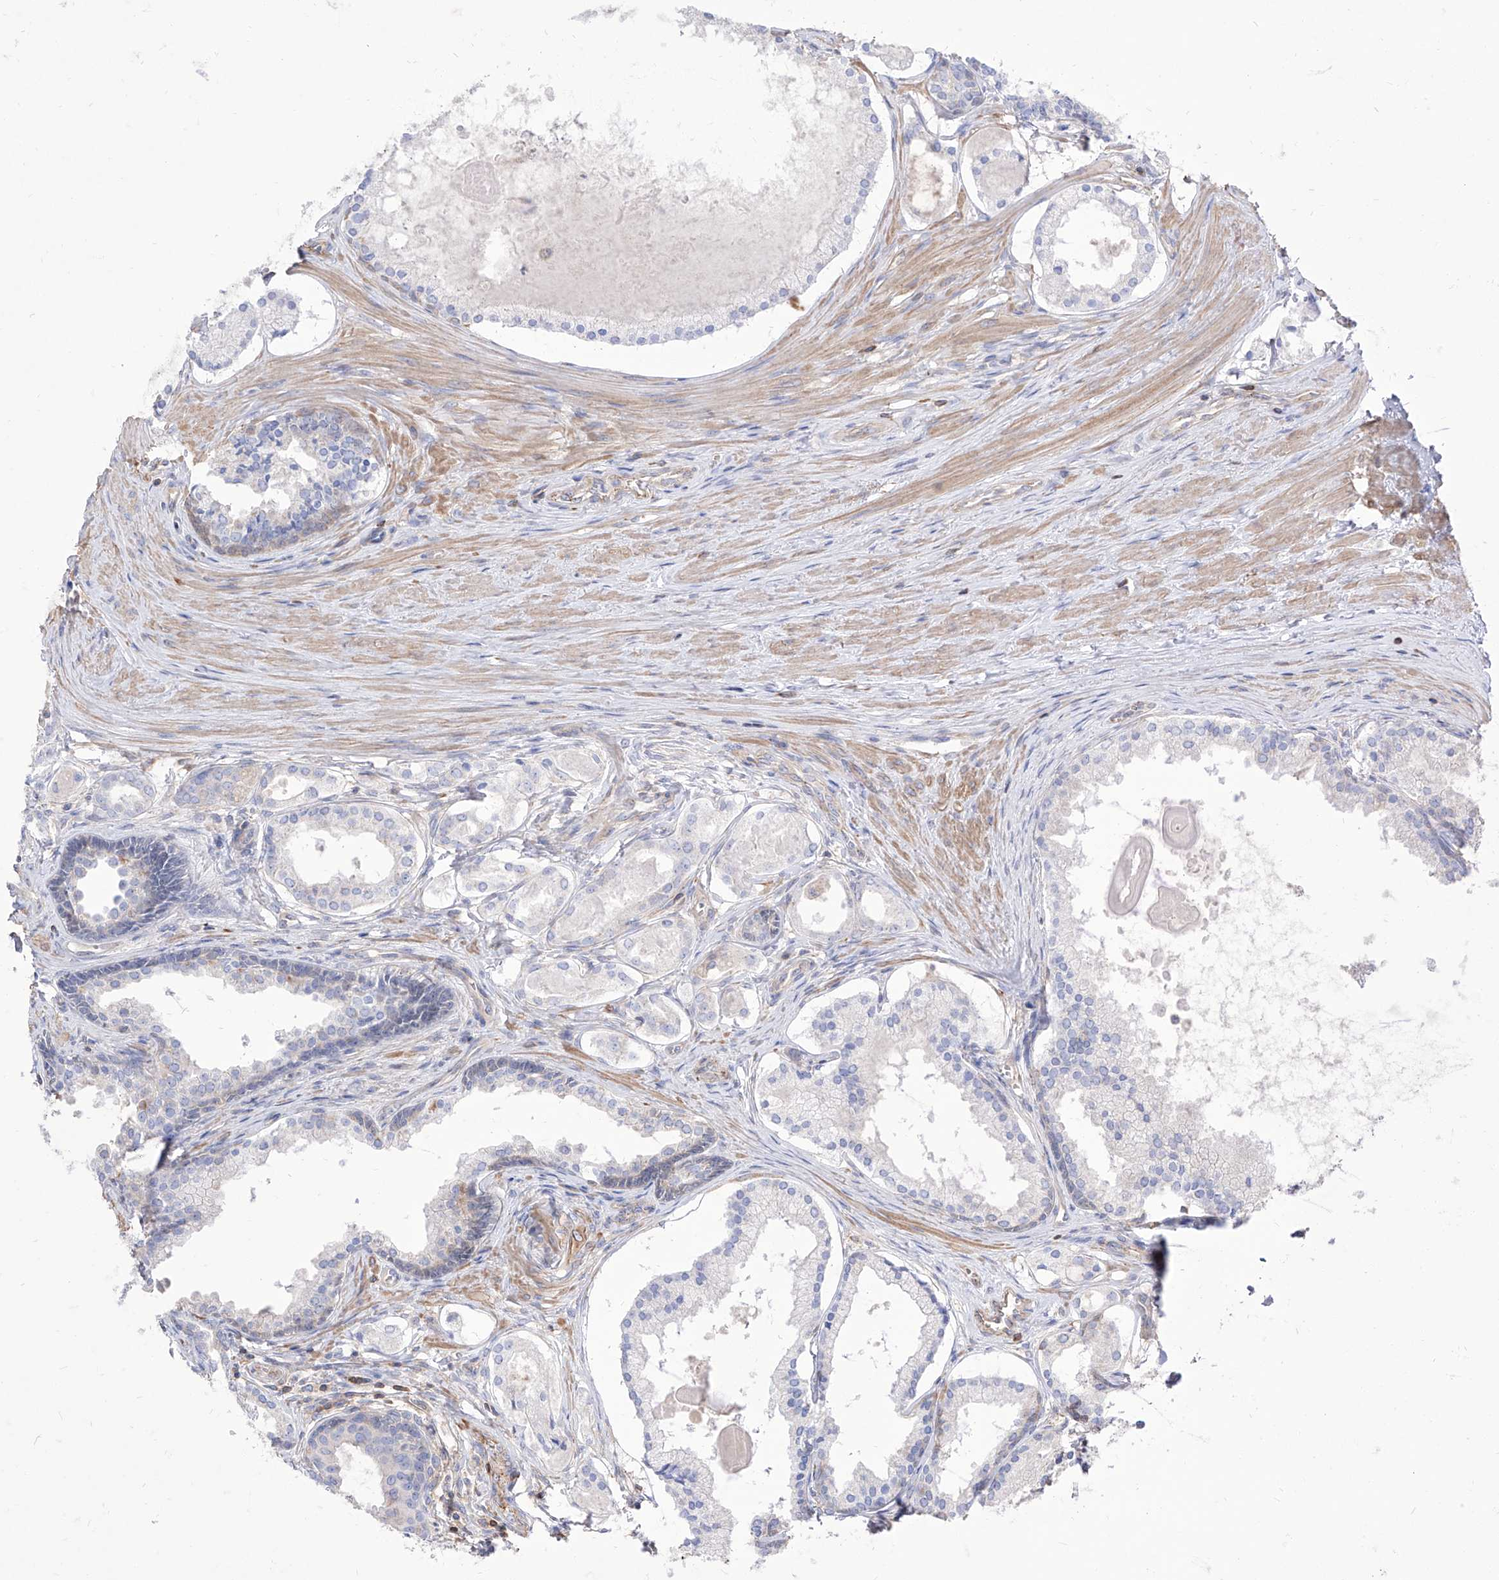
{"staining": {"intensity": "negative", "quantity": "none", "location": "none"}, "tissue": "prostate cancer", "cell_type": "Tumor cells", "image_type": "cancer", "snomed": [{"axis": "morphology", "description": "Adenocarcinoma, High grade"}, {"axis": "topography", "description": "Prostate"}], "caption": "Prostate cancer was stained to show a protein in brown. There is no significant staining in tumor cells.", "gene": "C1orf74", "patient": {"sex": "male", "age": 68}}